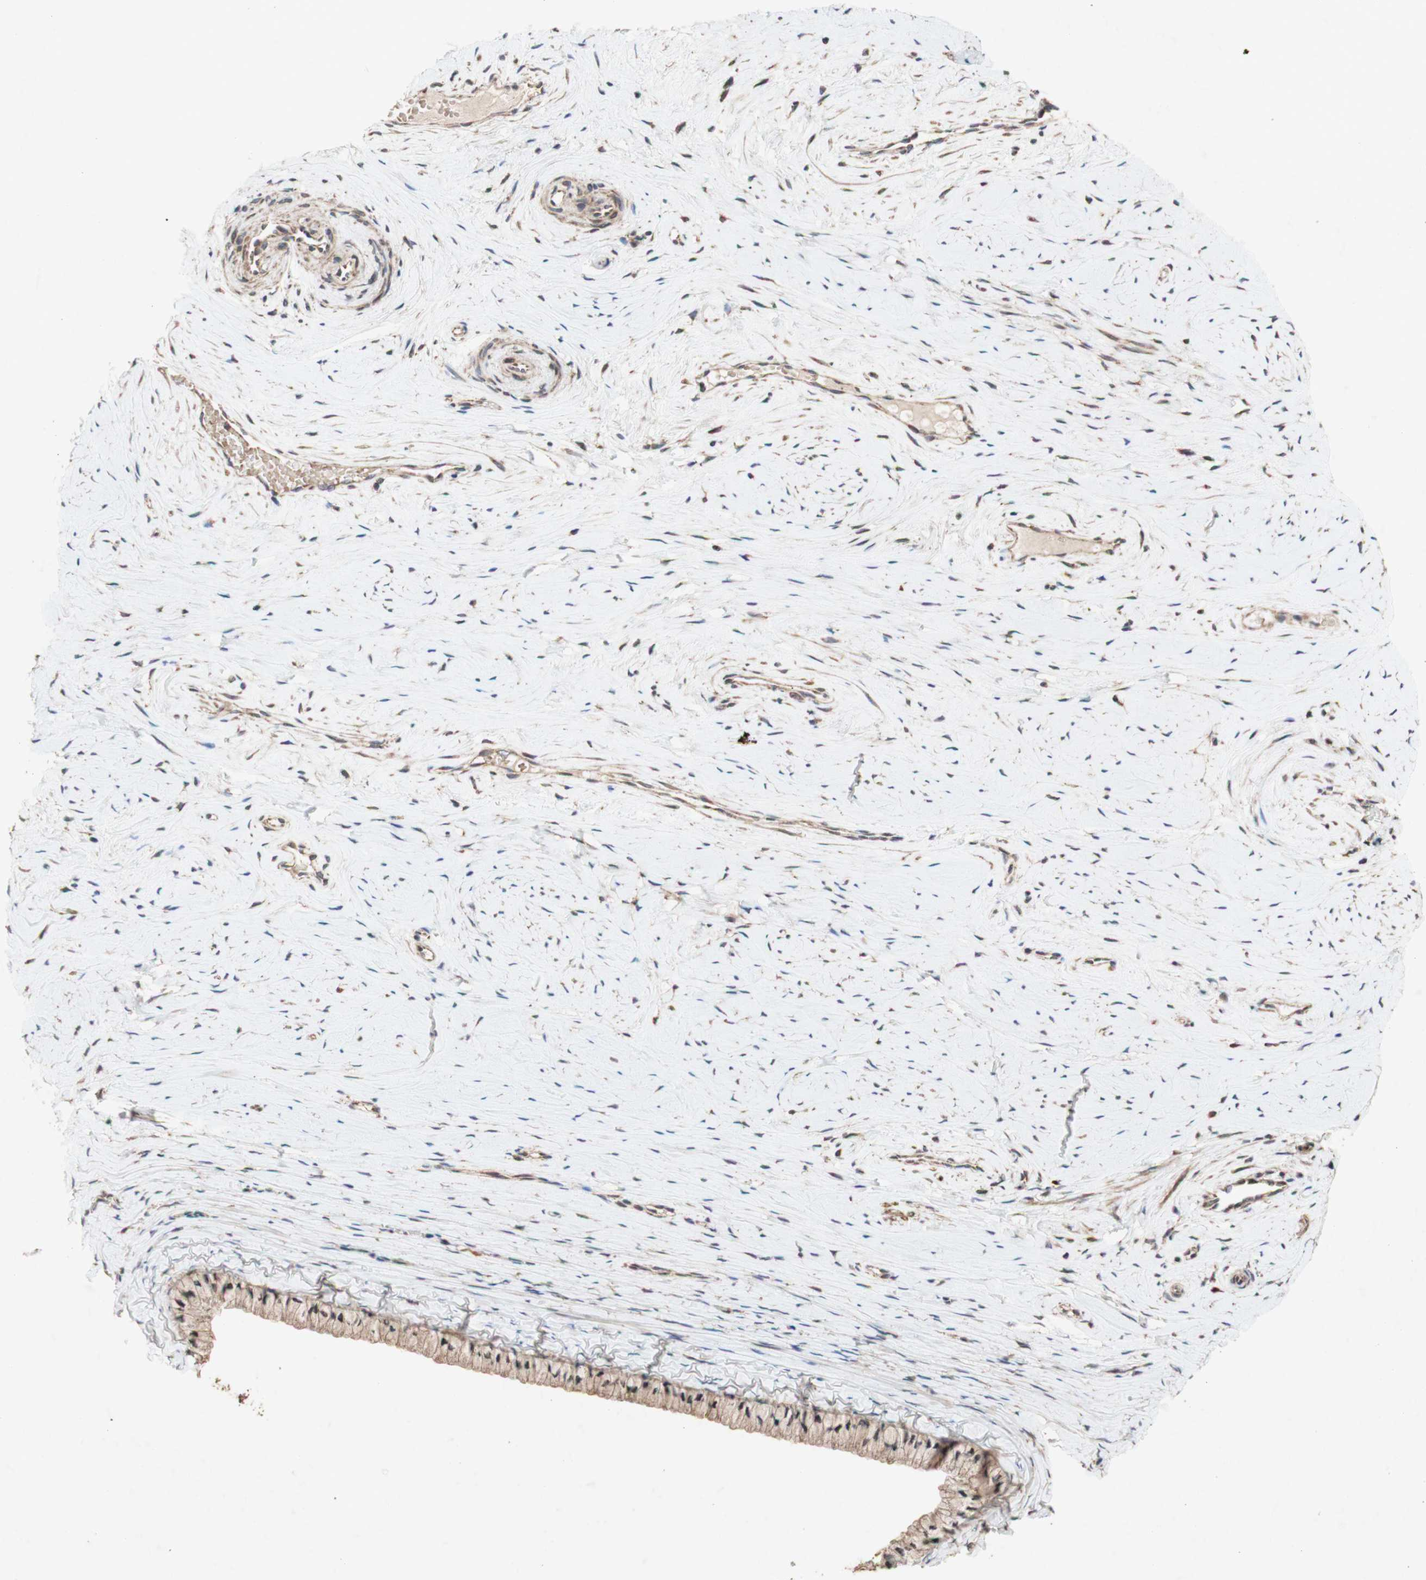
{"staining": {"intensity": "weak", "quantity": ">75%", "location": "cytoplasmic/membranous"}, "tissue": "cervix", "cell_type": "Glandular cells", "image_type": "normal", "snomed": [{"axis": "morphology", "description": "Normal tissue, NOS"}, {"axis": "topography", "description": "Cervix"}], "caption": "High-magnification brightfield microscopy of normal cervix stained with DAB (brown) and counterstained with hematoxylin (blue). glandular cells exhibit weak cytoplasmic/membranous expression is appreciated in about>75% of cells. (DAB = brown stain, brightfield microscopy at high magnification).", "gene": "DDOST", "patient": {"sex": "female", "age": 39}}